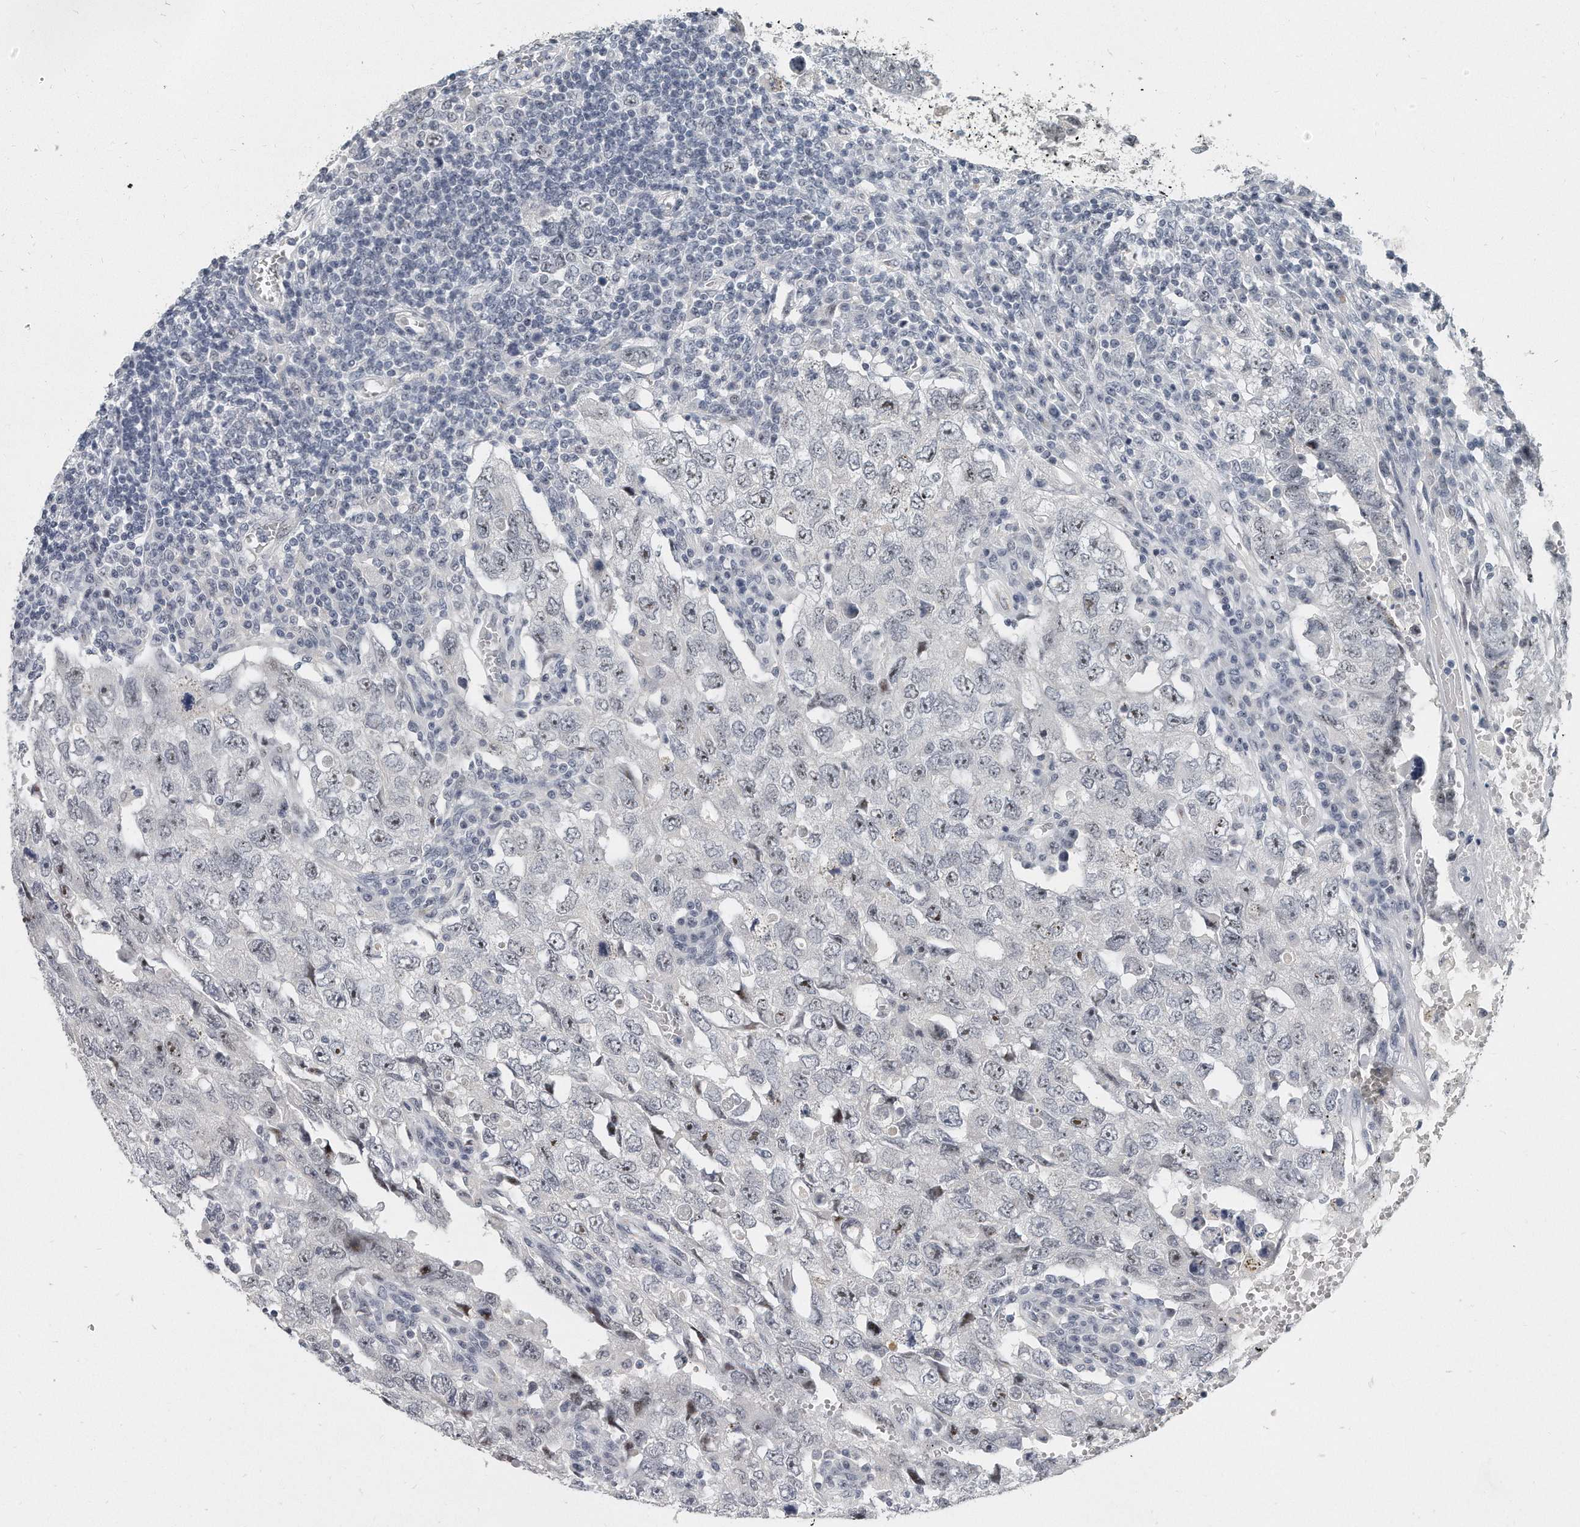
{"staining": {"intensity": "weak", "quantity": "25%-75%", "location": "nuclear"}, "tissue": "testis cancer", "cell_type": "Tumor cells", "image_type": "cancer", "snomed": [{"axis": "morphology", "description": "Carcinoma, Embryonal, NOS"}, {"axis": "topography", "description": "Testis"}], "caption": "Testis cancer stained with a brown dye exhibits weak nuclear positive positivity in approximately 25%-75% of tumor cells.", "gene": "TFCP2L1", "patient": {"sex": "male", "age": 26}}